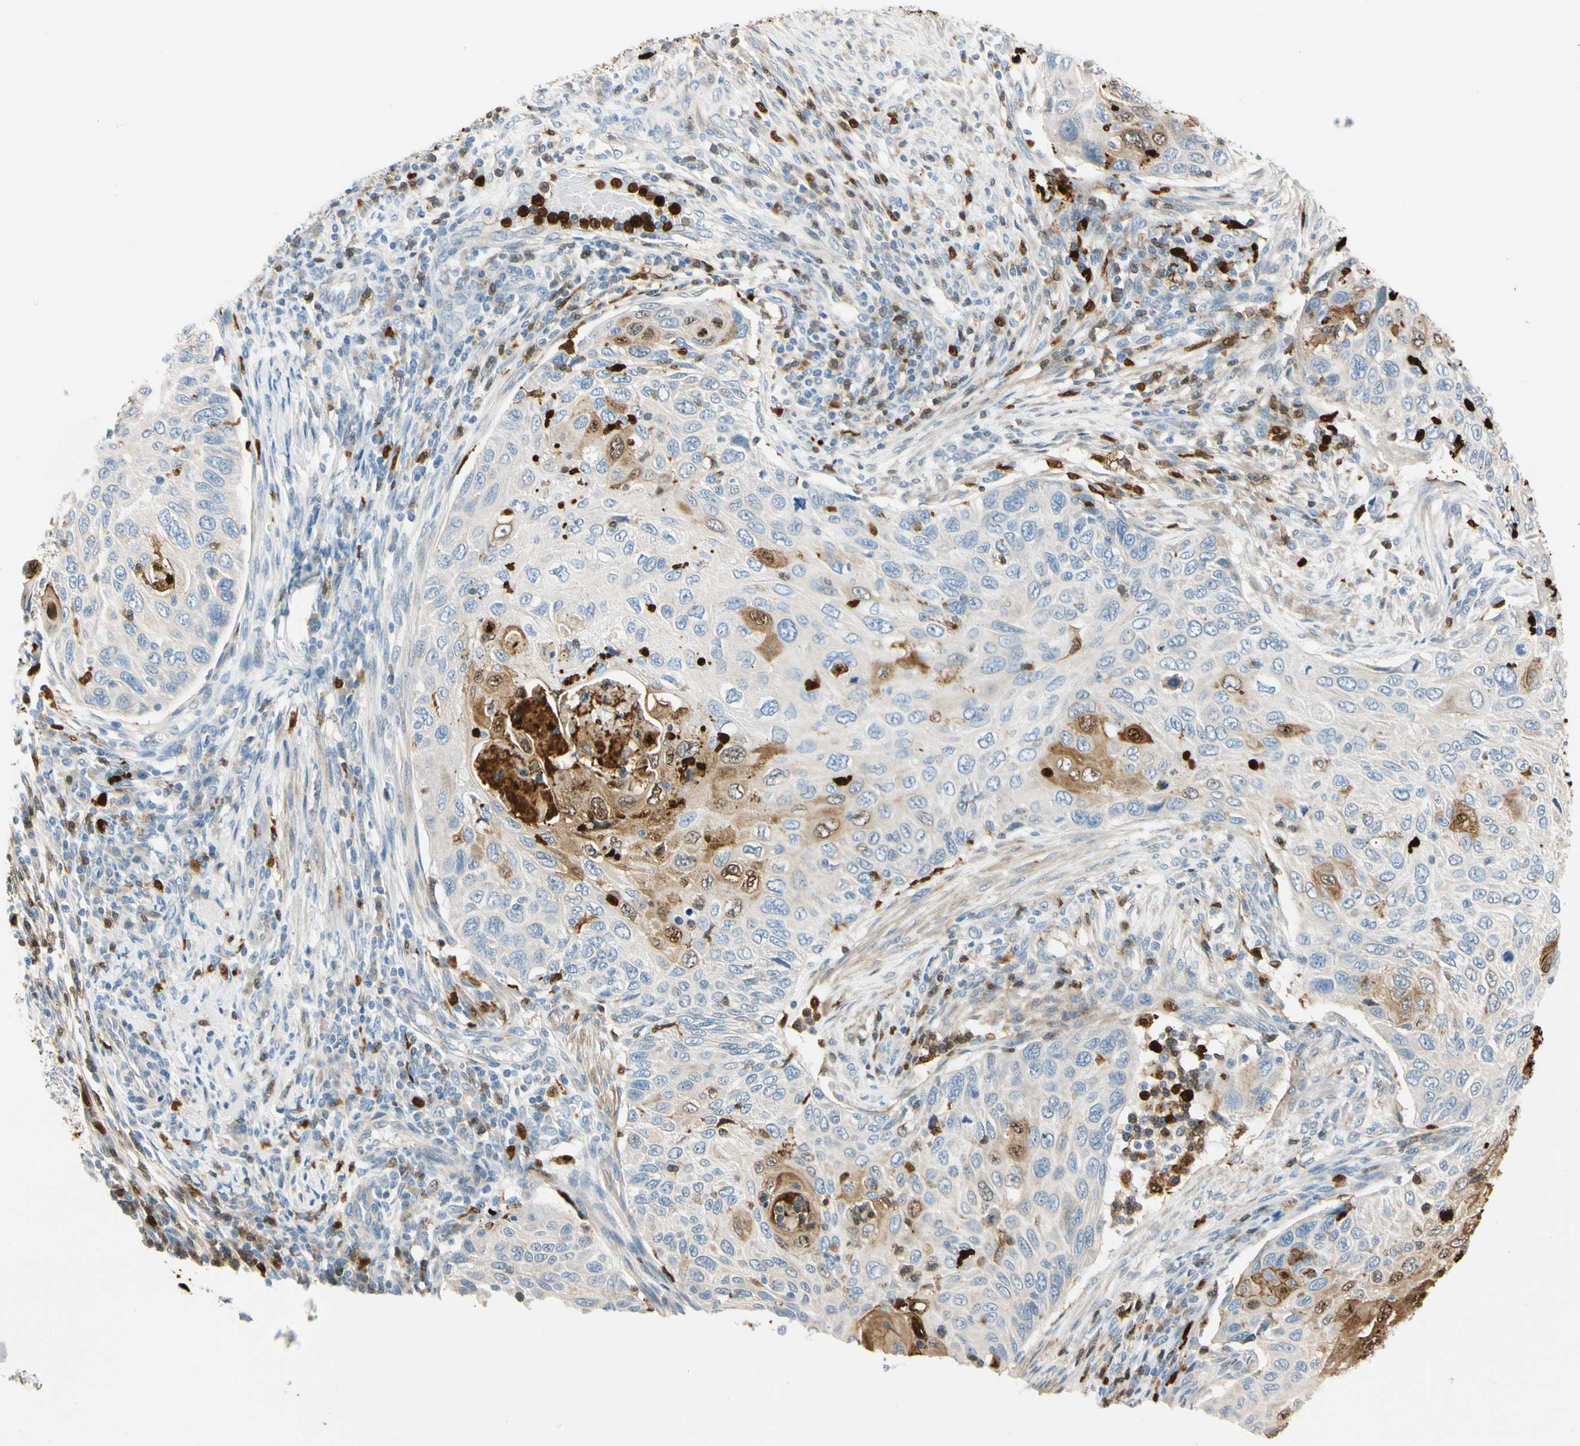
{"staining": {"intensity": "strong", "quantity": "<25%", "location": "cytoplasmic/membranous,nuclear"}, "tissue": "cervical cancer", "cell_type": "Tumor cells", "image_type": "cancer", "snomed": [{"axis": "morphology", "description": "Squamous cell carcinoma, NOS"}, {"axis": "topography", "description": "Cervix"}], "caption": "Squamous cell carcinoma (cervical) stained for a protein demonstrates strong cytoplasmic/membranous and nuclear positivity in tumor cells. (brown staining indicates protein expression, while blue staining denotes nuclei).", "gene": "TRAF5", "patient": {"sex": "female", "age": 70}}